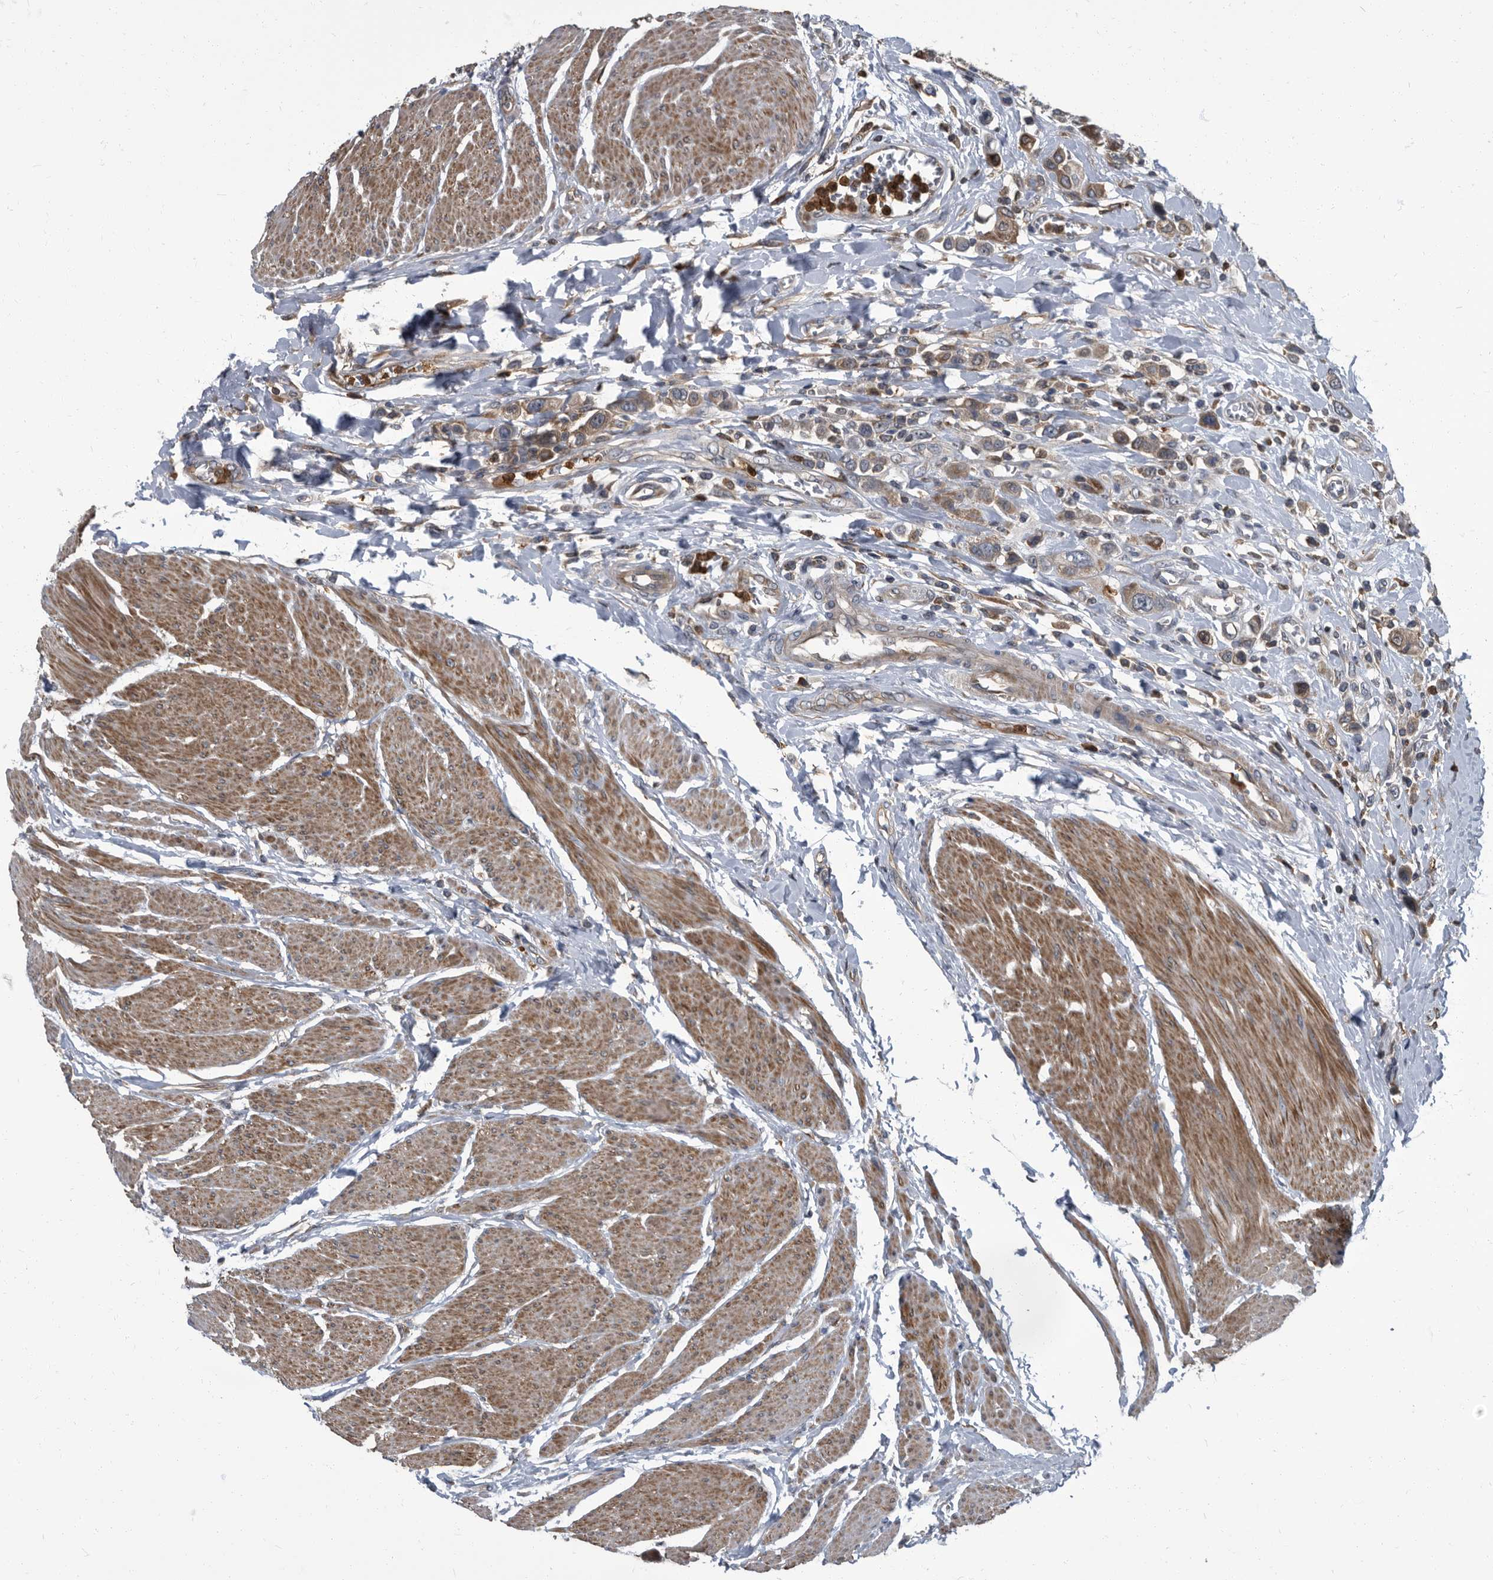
{"staining": {"intensity": "moderate", "quantity": "25%-75%", "location": "cytoplasmic/membranous"}, "tissue": "urothelial cancer", "cell_type": "Tumor cells", "image_type": "cancer", "snomed": [{"axis": "morphology", "description": "Urothelial carcinoma, High grade"}, {"axis": "topography", "description": "Urinary bladder"}], "caption": "An immunohistochemistry photomicrograph of neoplastic tissue is shown. Protein staining in brown shows moderate cytoplasmic/membranous positivity in urothelial cancer within tumor cells.", "gene": "CDV3", "patient": {"sex": "male", "age": 50}}